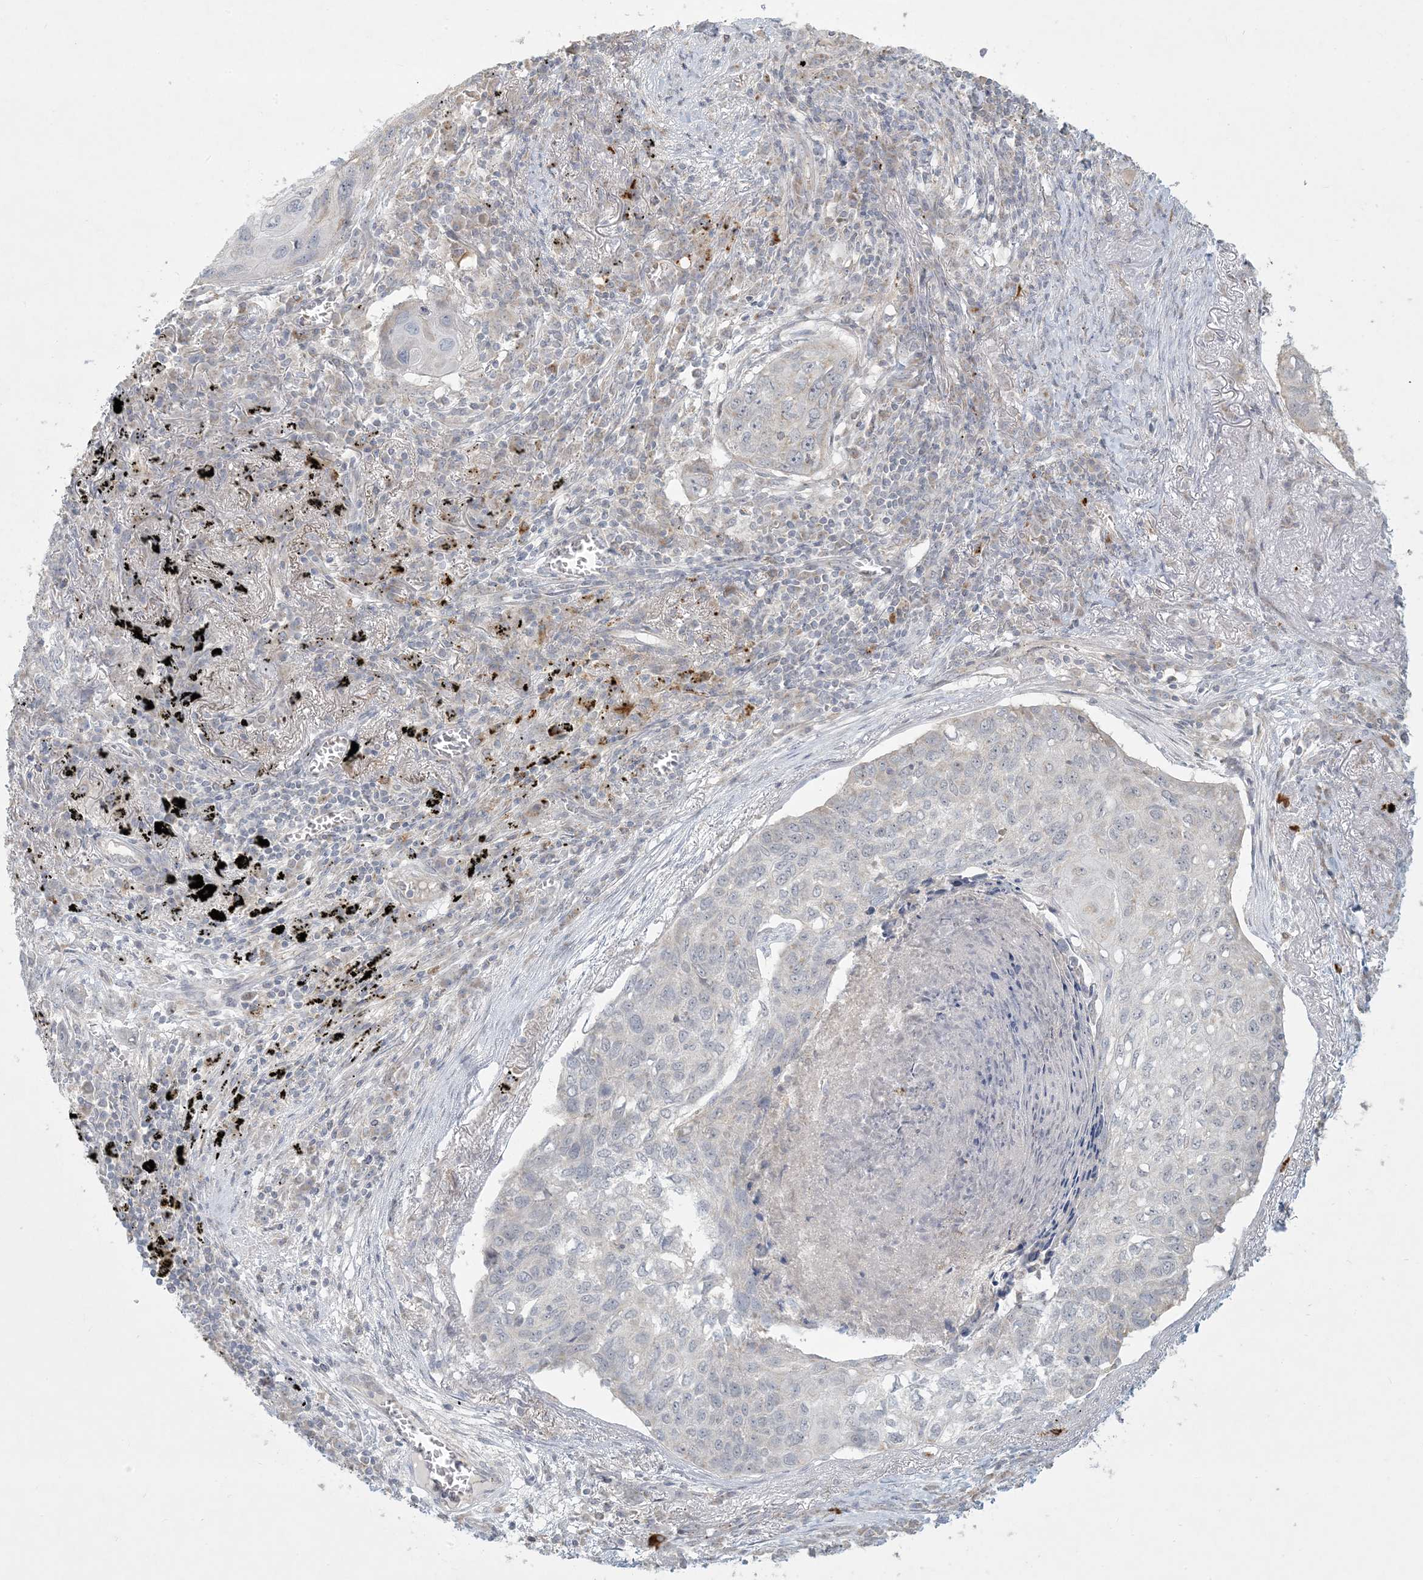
{"staining": {"intensity": "negative", "quantity": "none", "location": "none"}, "tissue": "lung cancer", "cell_type": "Tumor cells", "image_type": "cancer", "snomed": [{"axis": "morphology", "description": "Squamous cell carcinoma, NOS"}, {"axis": "topography", "description": "Lung"}], "caption": "IHC photomicrograph of lung squamous cell carcinoma stained for a protein (brown), which displays no staining in tumor cells.", "gene": "MCAT", "patient": {"sex": "female", "age": 63}}